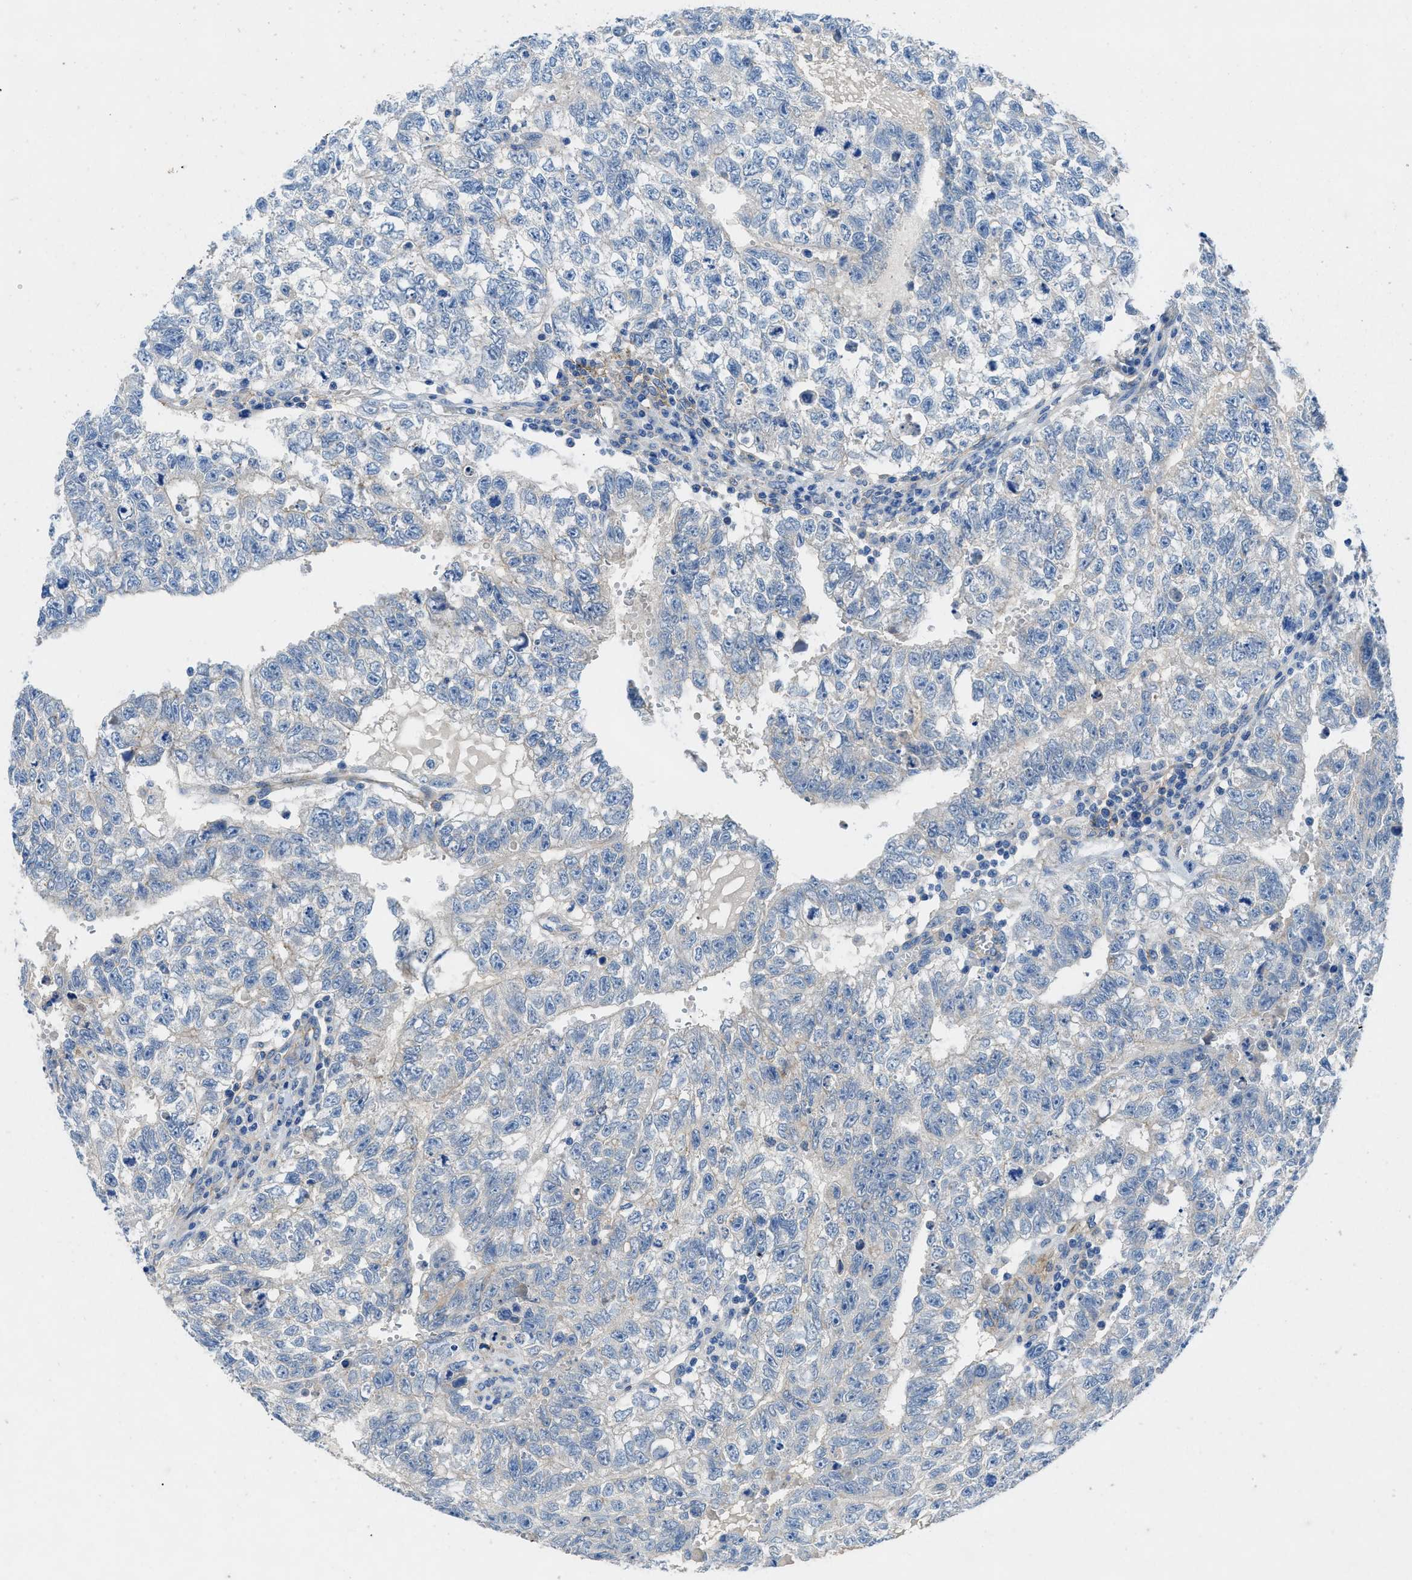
{"staining": {"intensity": "negative", "quantity": "none", "location": "none"}, "tissue": "testis cancer", "cell_type": "Tumor cells", "image_type": "cancer", "snomed": [{"axis": "morphology", "description": "Seminoma, NOS"}, {"axis": "morphology", "description": "Carcinoma, Embryonal, NOS"}, {"axis": "topography", "description": "Testis"}], "caption": "A high-resolution histopathology image shows IHC staining of testis embryonal carcinoma, which demonstrates no significant positivity in tumor cells.", "gene": "PTGFRN", "patient": {"sex": "male", "age": 38}}